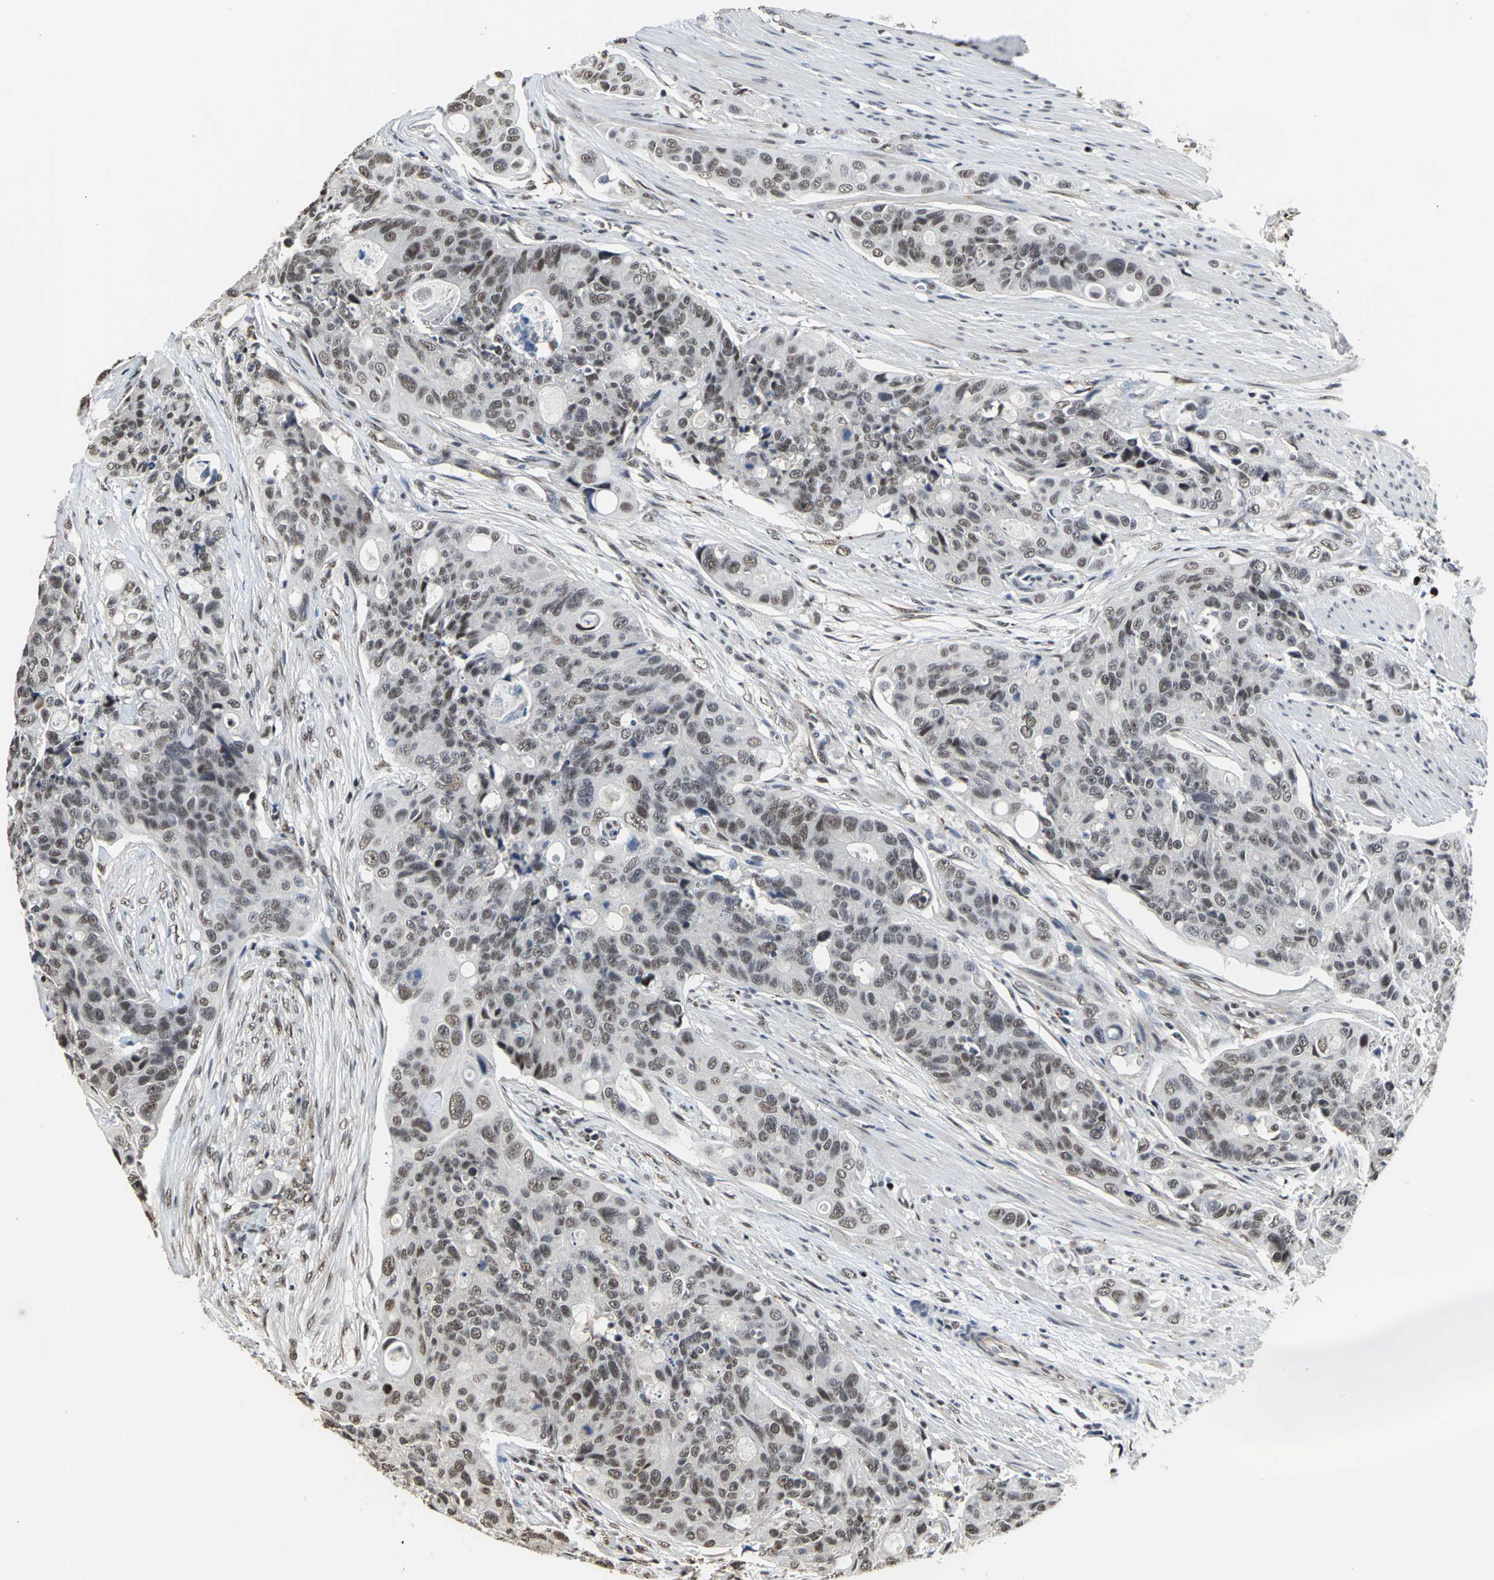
{"staining": {"intensity": "moderate", "quantity": ">75%", "location": "nuclear"}, "tissue": "colorectal cancer", "cell_type": "Tumor cells", "image_type": "cancer", "snomed": [{"axis": "morphology", "description": "Adenocarcinoma, NOS"}, {"axis": "topography", "description": "Colon"}], "caption": "This photomicrograph displays immunohistochemistry (IHC) staining of human adenocarcinoma (colorectal), with medium moderate nuclear expression in approximately >75% of tumor cells.", "gene": "CCDC88C", "patient": {"sex": "female", "age": 57}}